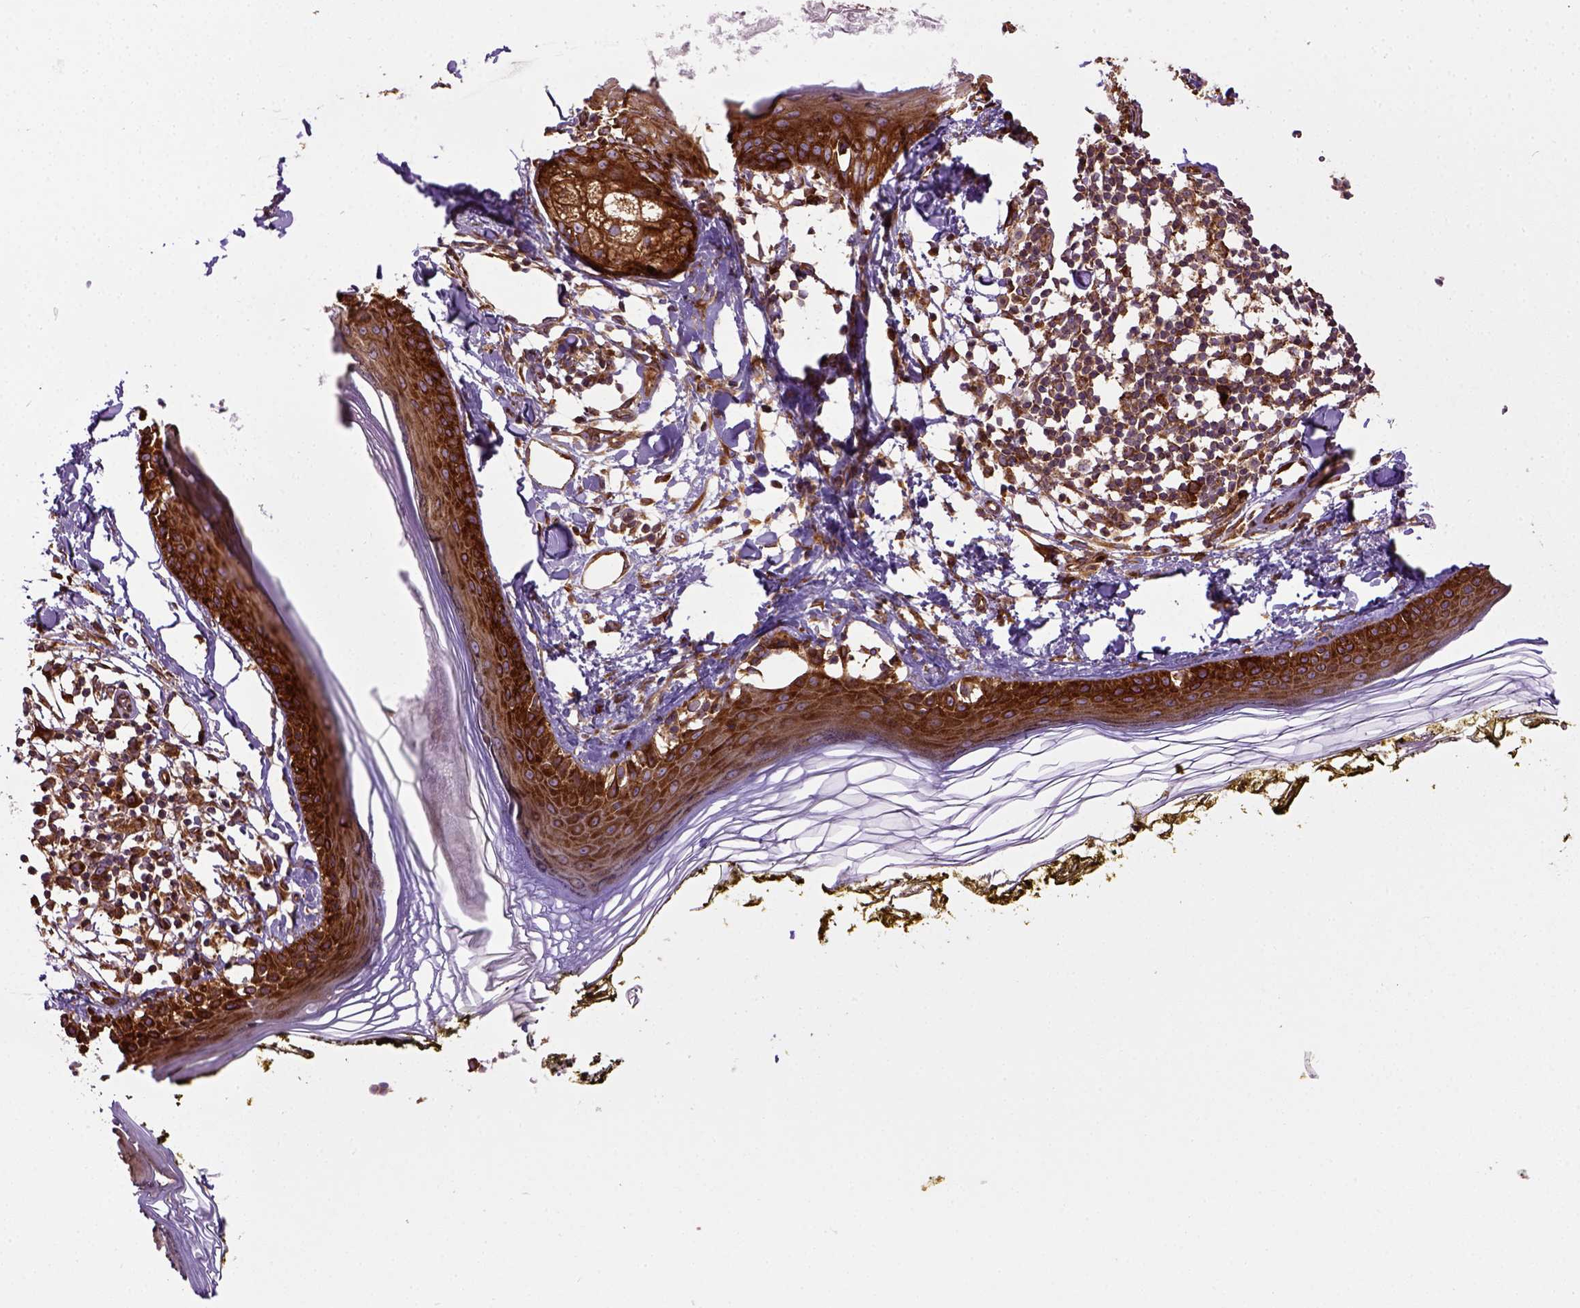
{"staining": {"intensity": "strong", "quantity": ">75%", "location": "cytoplasmic/membranous"}, "tissue": "skin", "cell_type": "Fibroblasts", "image_type": "normal", "snomed": [{"axis": "morphology", "description": "Normal tissue, NOS"}, {"axis": "topography", "description": "Skin"}], "caption": "The immunohistochemical stain shows strong cytoplasmic/membranous expression in fibroblasts of unremarkable skin.", "gene": "CAPRIN1", "patient": {"sex": "male", "age": 76}}